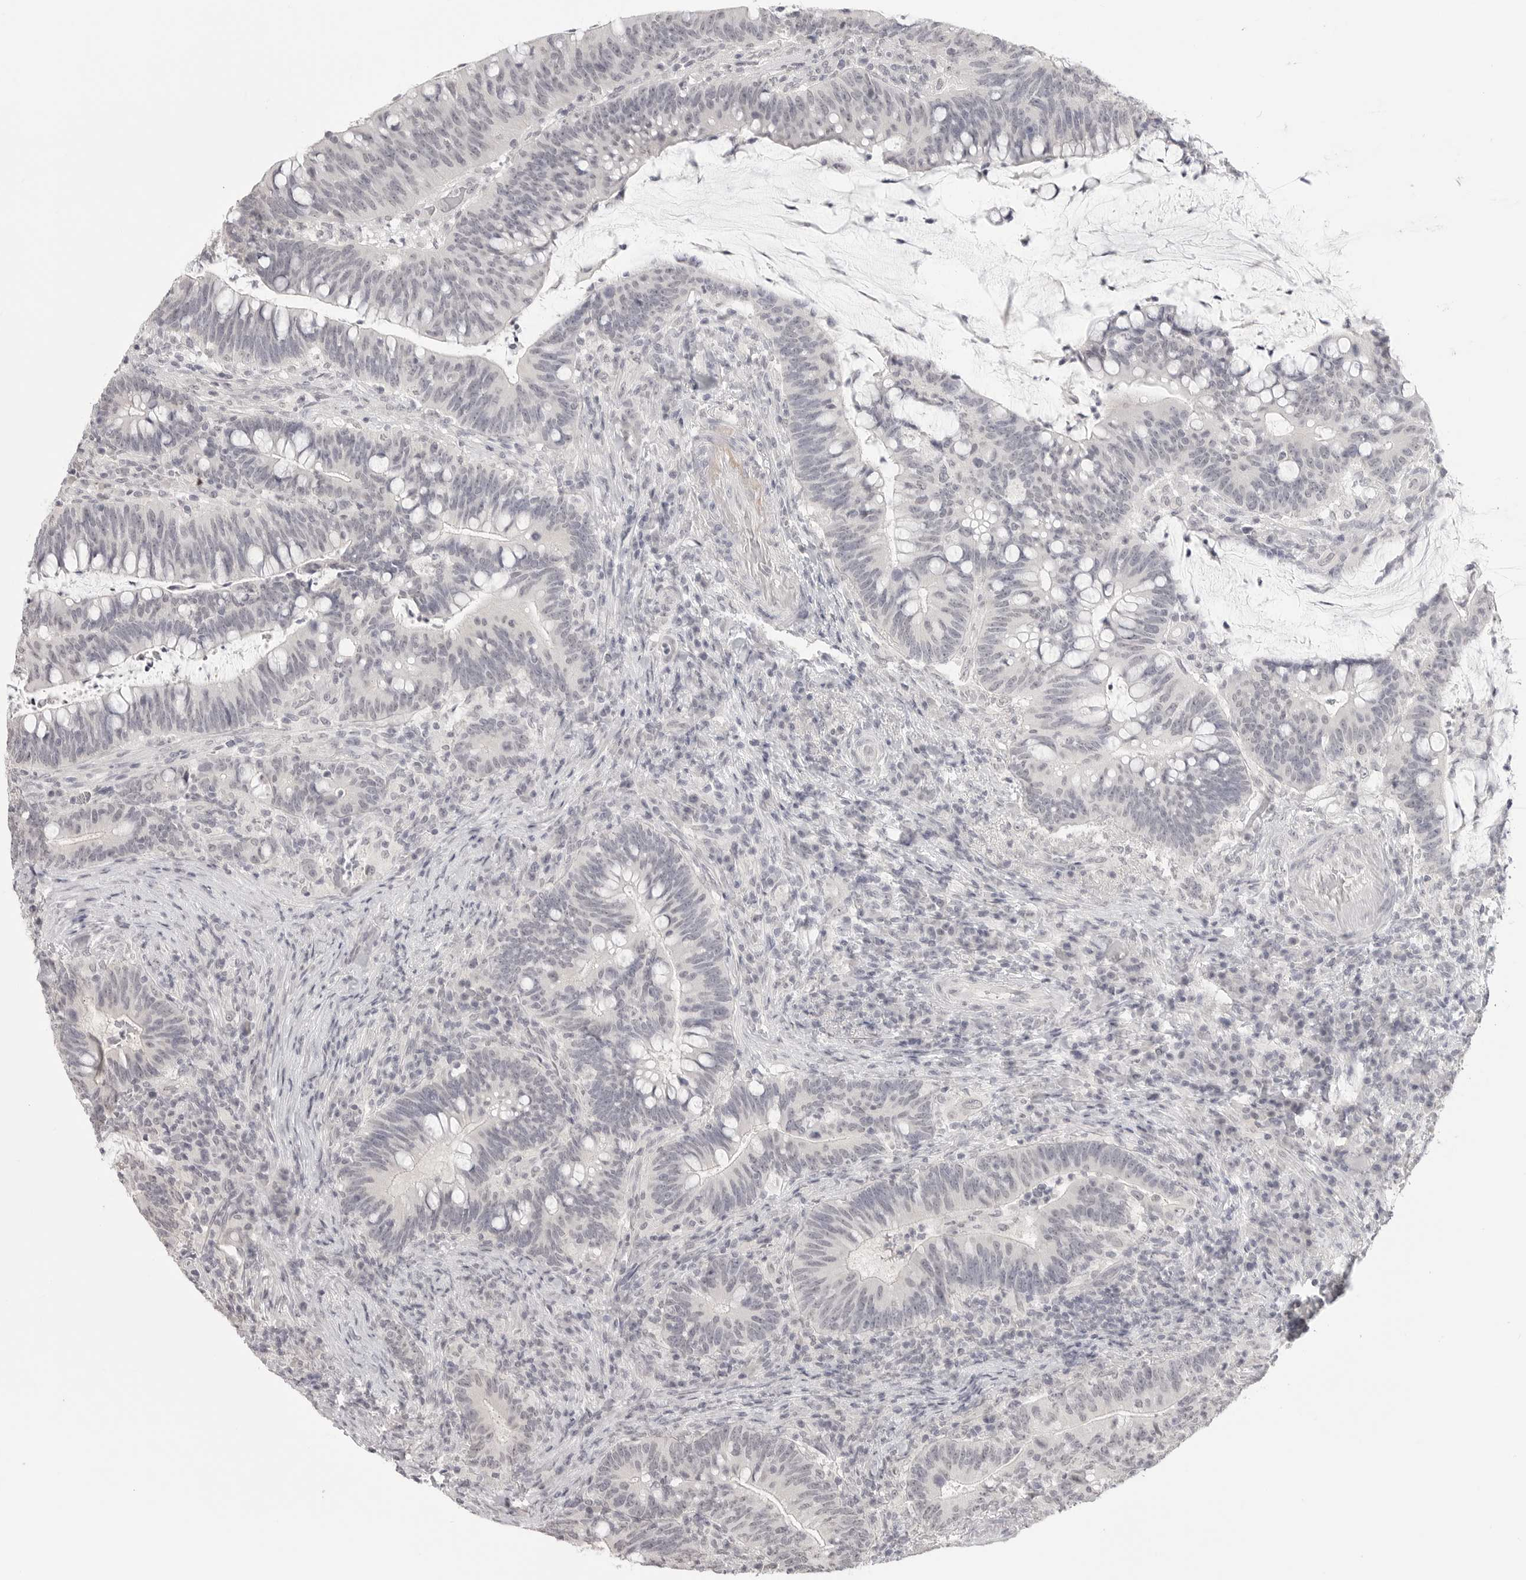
{"staining": {"intensity": "negative", "quantity": "none", "location": "none"}, "tissue": "colorectal cancer", "cell_type": "Tumor cells", "image_type": "cancer", "snomed": [{"axis": "morphology", "description": "Adenocarcinoma, NOS"}, {"axis": "topography", "description": "Colon"}], "caption": "Human adenocarcinoma (colorectal) stained for a protein using IHC reveals no expression in tumor cells.", "gene": "KLK11", "patient": {"sex": "female", "age": 66}}